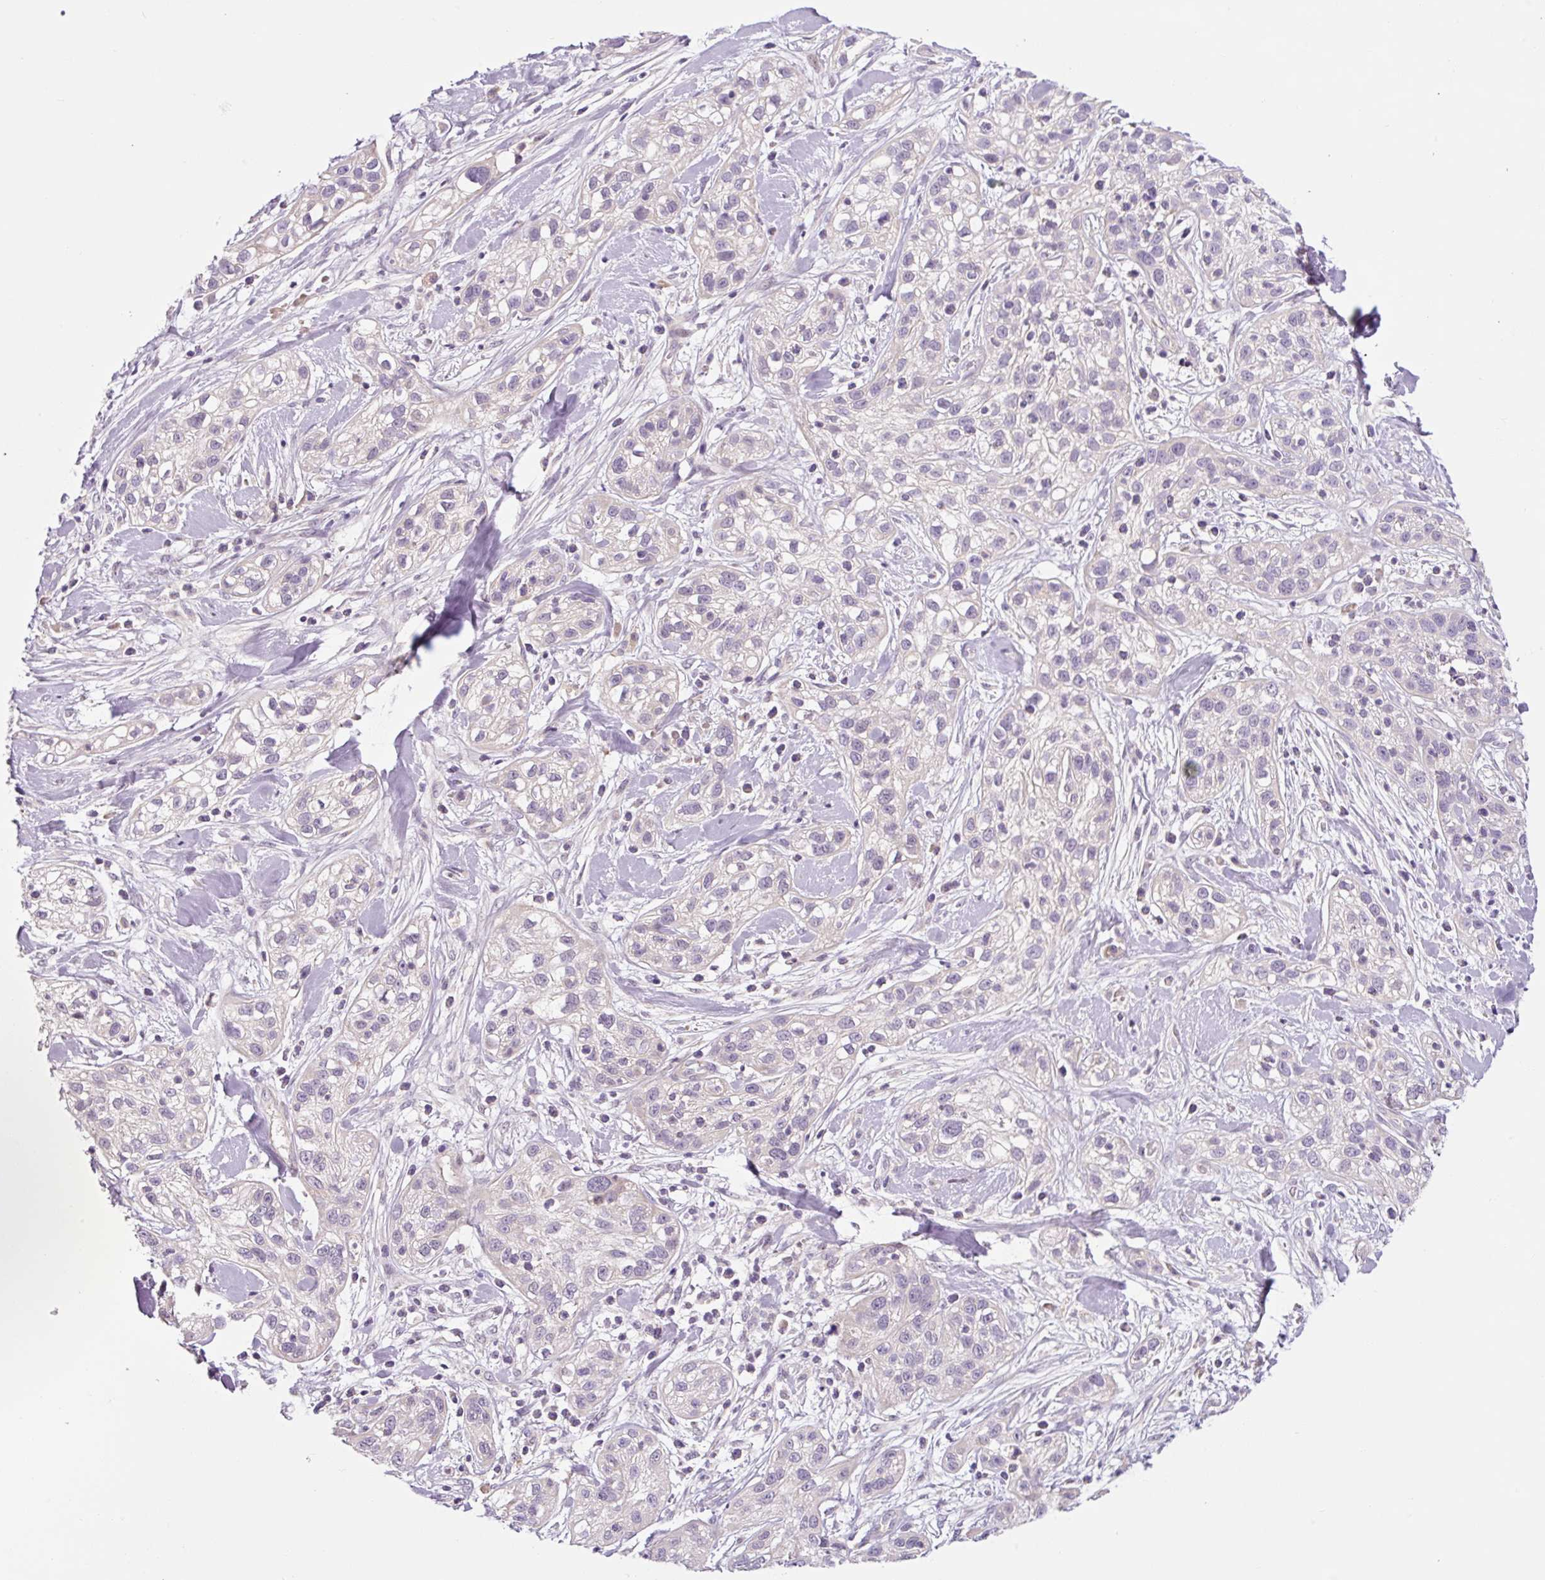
{"staining": {"intensity": "negative", "quantity": "none", "location": "none"}, "tissue": "skin cancer", "cell_type": "Tumor cells", "image_type": "cancer", "snomed": [{"axis": "morphology", "description": "Squamous cell carcinoma, NOS"}, {"axis": "topography", "description": "Skin"}], "caption": "Tumor cells show no significant positivity in squamous cell carcinoma (skin).", "gene": "PRKAA2", "patient": {"sex": "male", "age": 82}}